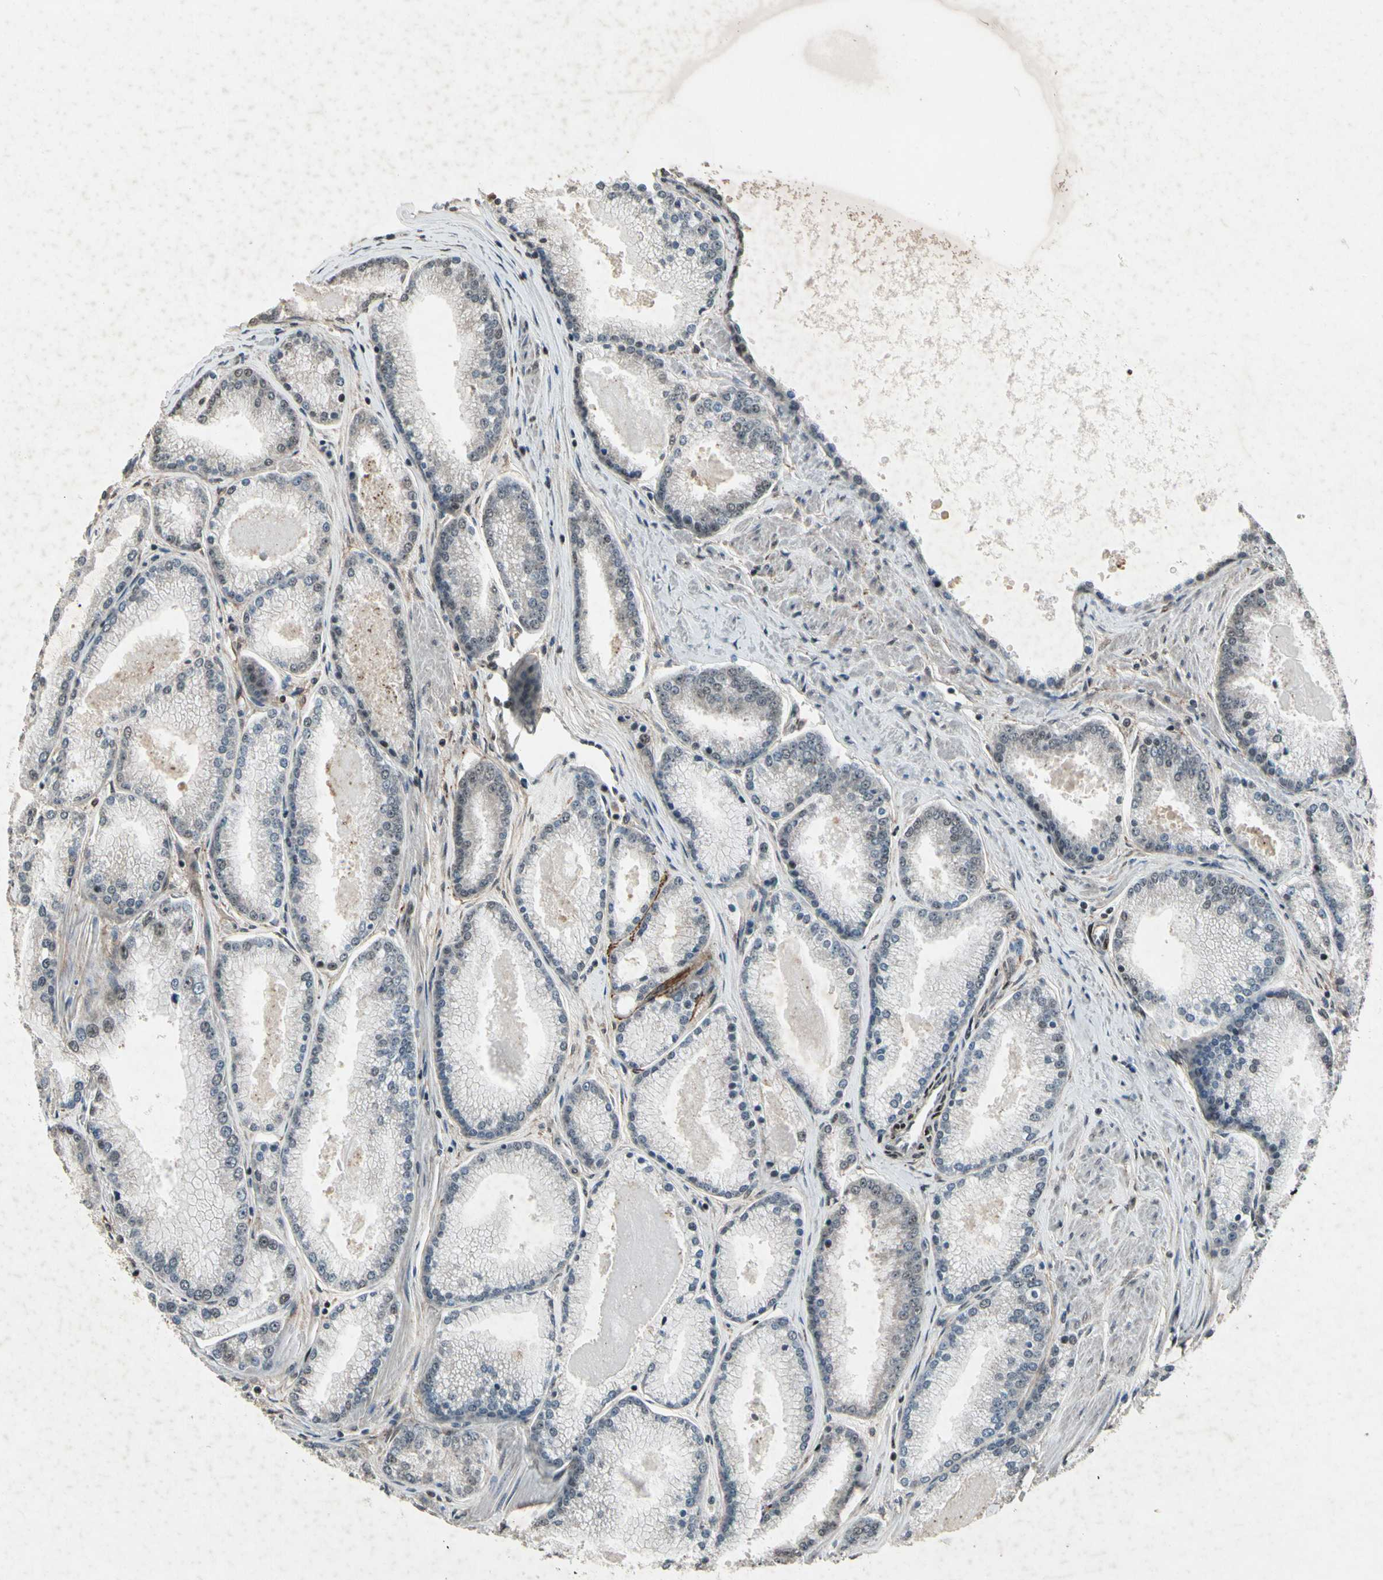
{"staining": {"intensity": "weak", "quantity": "<25%", "location": "nuclear"}, "tissue": "prostate cancer", "cell_type": "Tumor cells", "image_type": "cancer", "snomed": [{"axis": "morphology", "description": "Adenocarcinoma, High grade"}, {"axis": "topography", "description": "Prostate"}], "caption": "Protein analysis of prostate cancer demonstrates no significant staining in tumor cells.", "gene": "TBX2", "patient": {"sex": "male", "age": 61}}